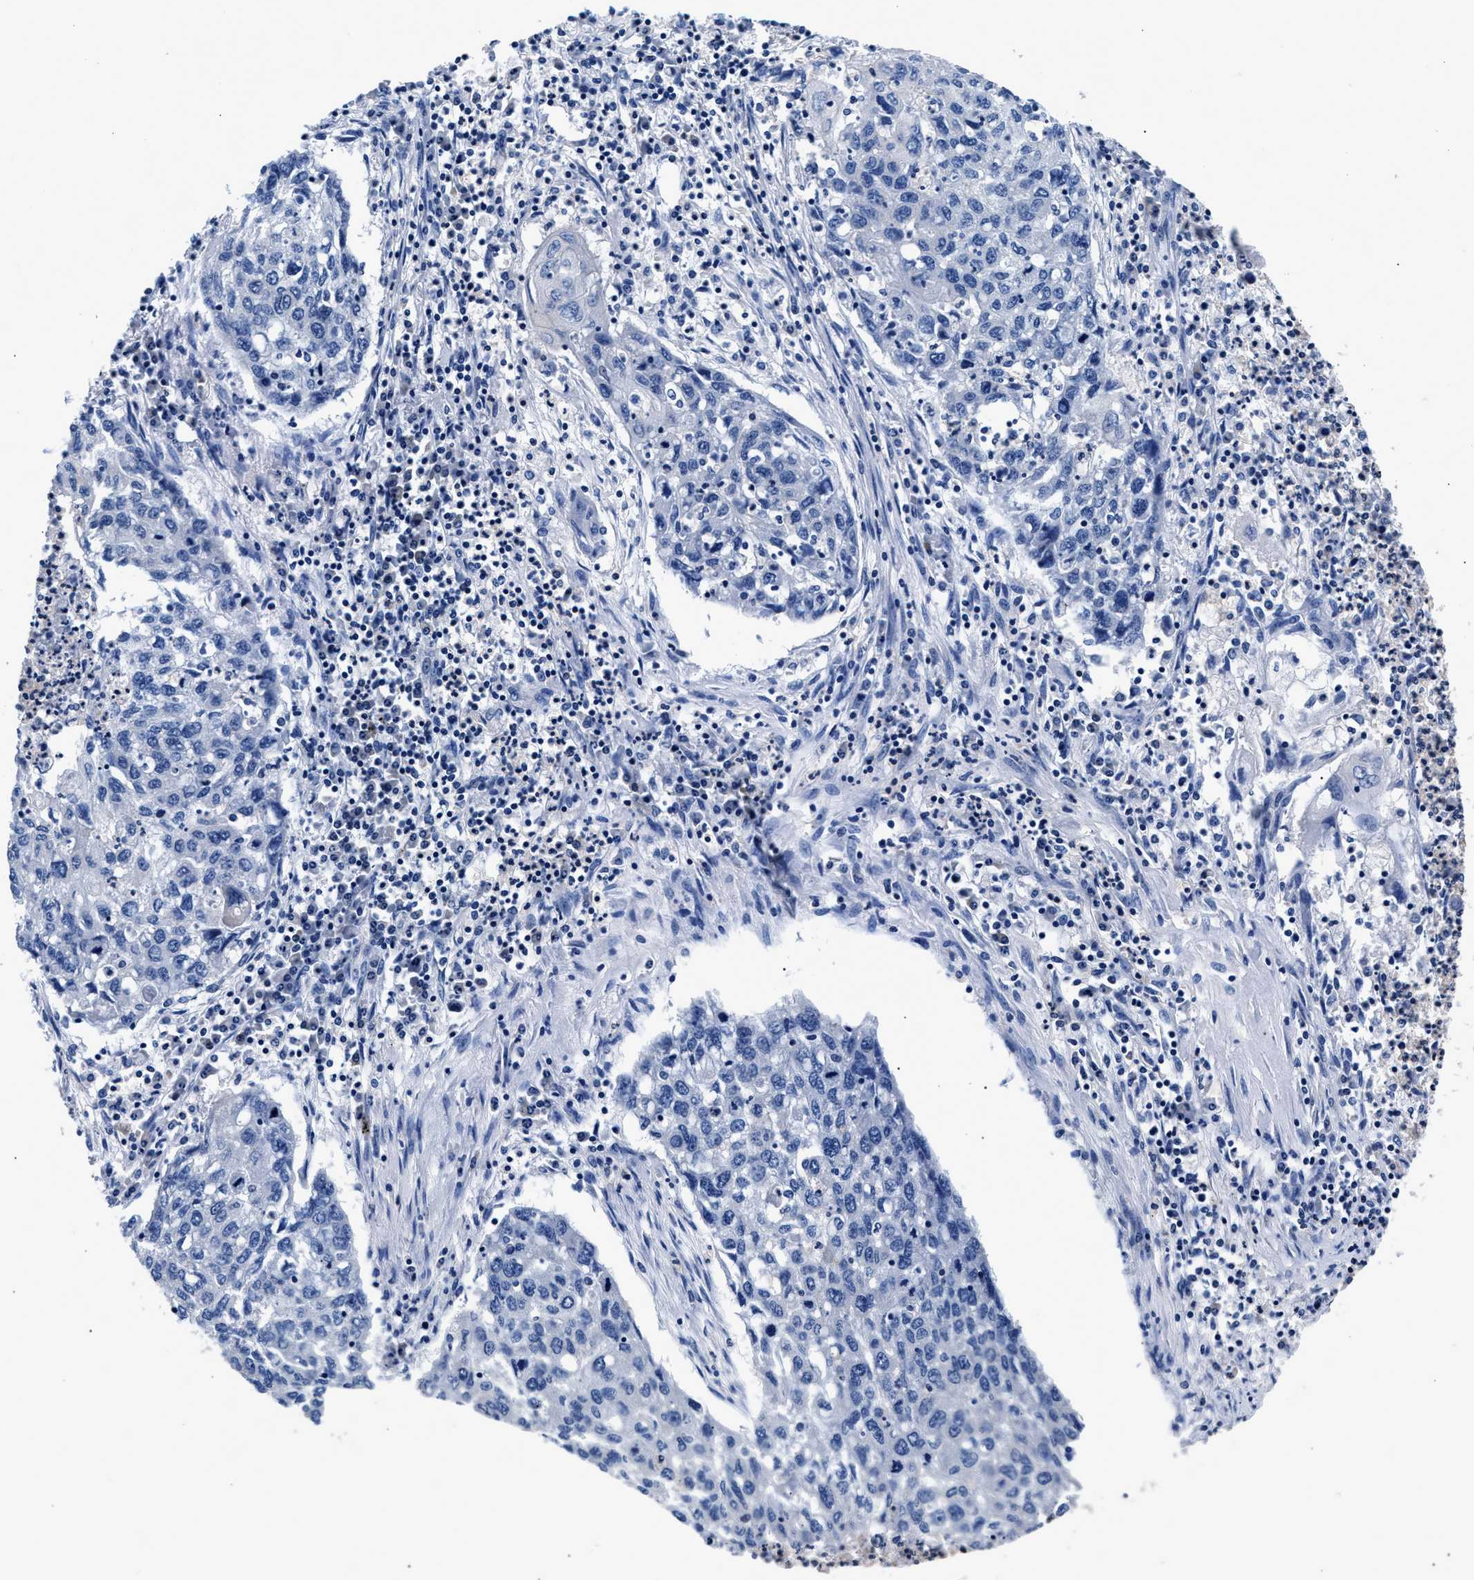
{"staining": {"intensity": "negative", "quantity": "none", "location": "none"}, "tissue": "lung cancer", "cell_type": "Tumor cells", "image_type": "cancer", "snomed": [{"axis": "morphology", "description": "Squamous cell carcinoma, NOS"}, {"axis": "topography", "description": "Lung"}], "caption": "DAB immunohistochemical staining of human lung cancer reveals no significant positivity in tumor cells.", "gene": "PHF24", "patient": {"sex": "female", "age": 63}}